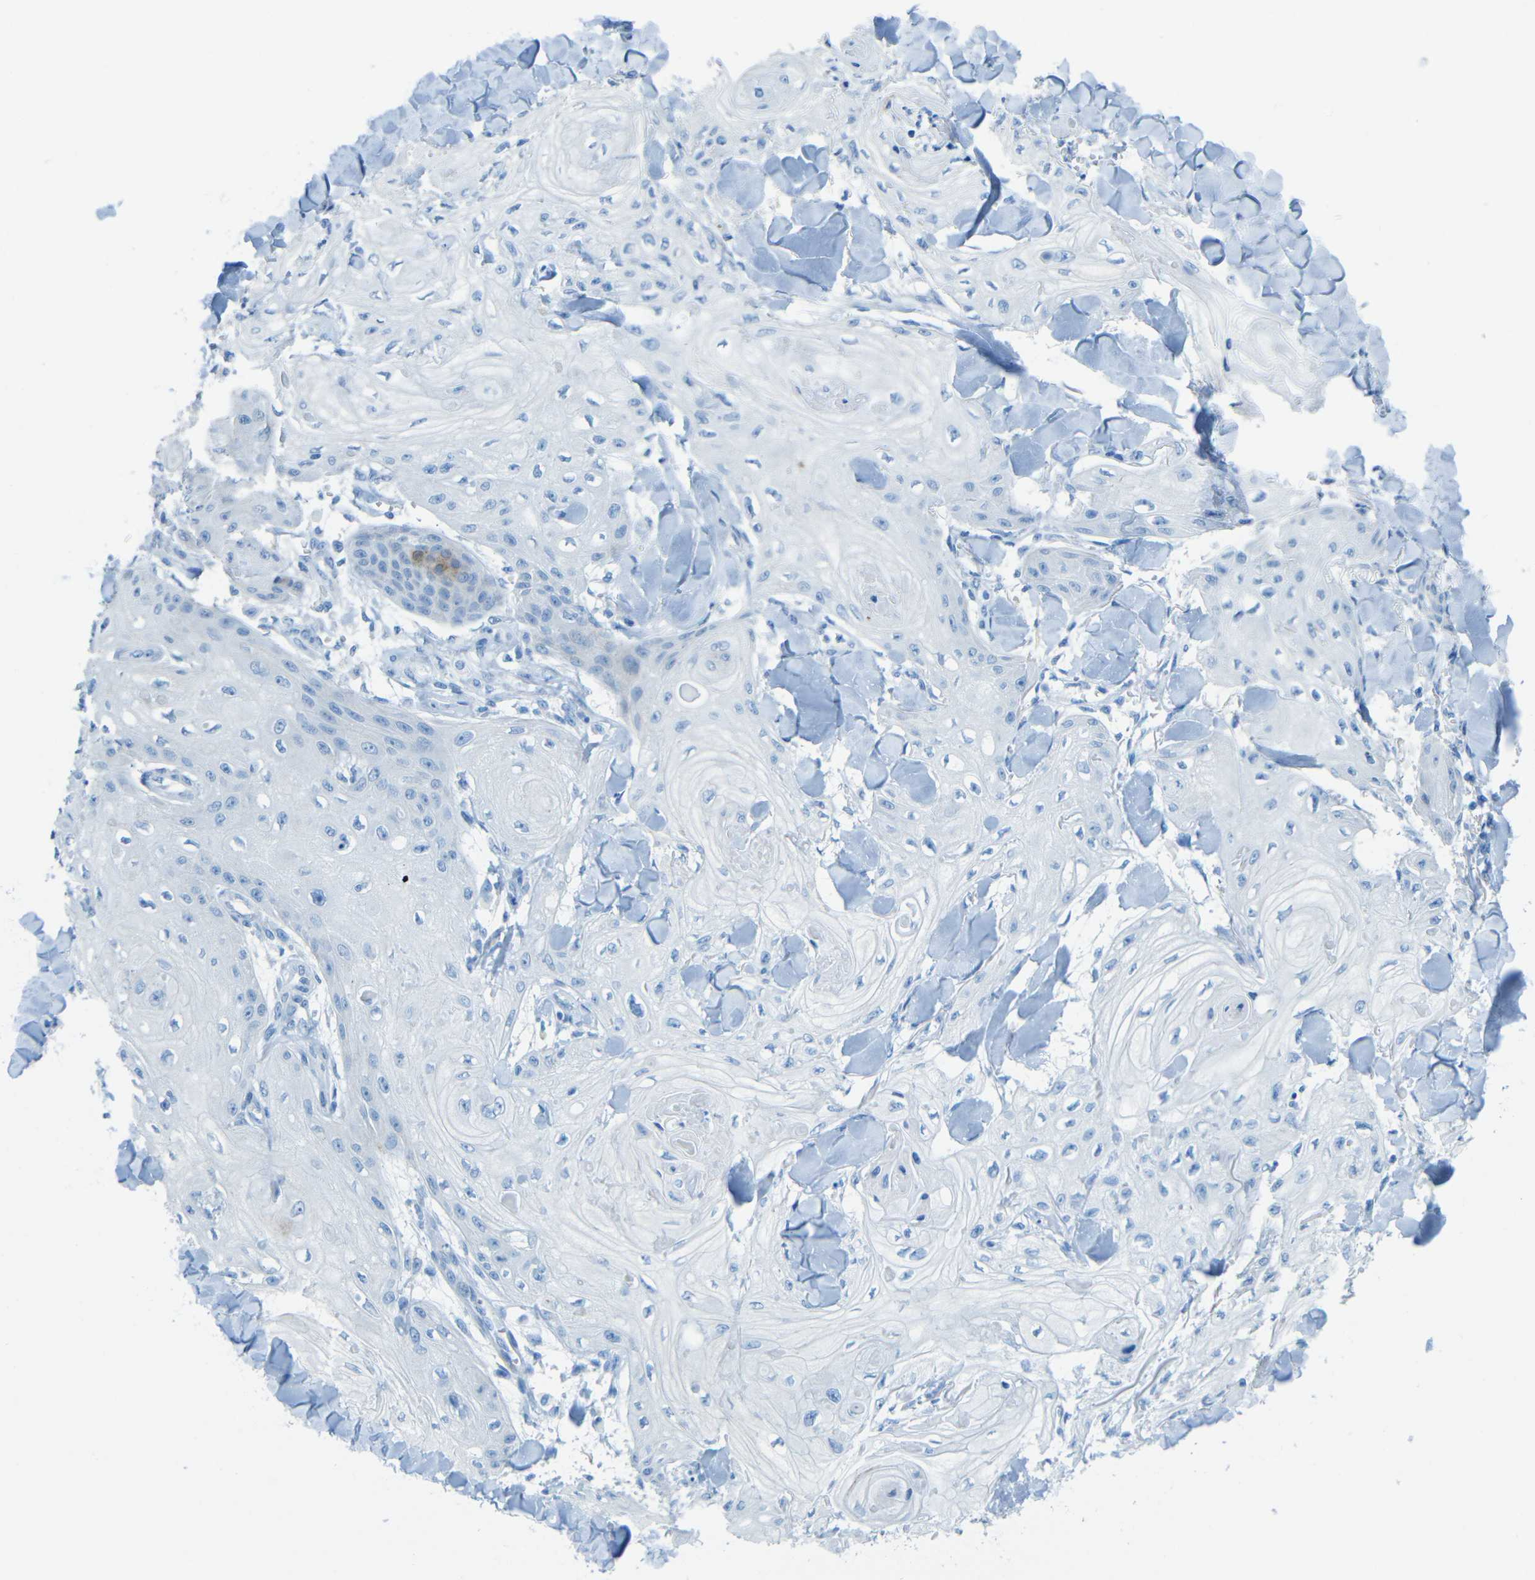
{"staining": {"intensity": "negative", "quantity": "none", "location": "none"}, "tissue": "skin cancer", "cell_type": "Tumor cells", "image_type": "cancer", "snomed": [{"axis": "morphology", "description": "Squamous cell carcinoma, NOS"}, {"axis": "topography", "description": "Skin"}], "caption": "The micrograph reveals no significant positivity in tumor cells of skin cancer (squamous cell carcinoma). Brightfield microscopy of IHC stained with DAB (3,3'-diaminobenzidine) (brown) and hematoxylin (blue), captured at high magnification.", "gene": "TUBB4B", "patient": {"sex": "male", "age": 74}}